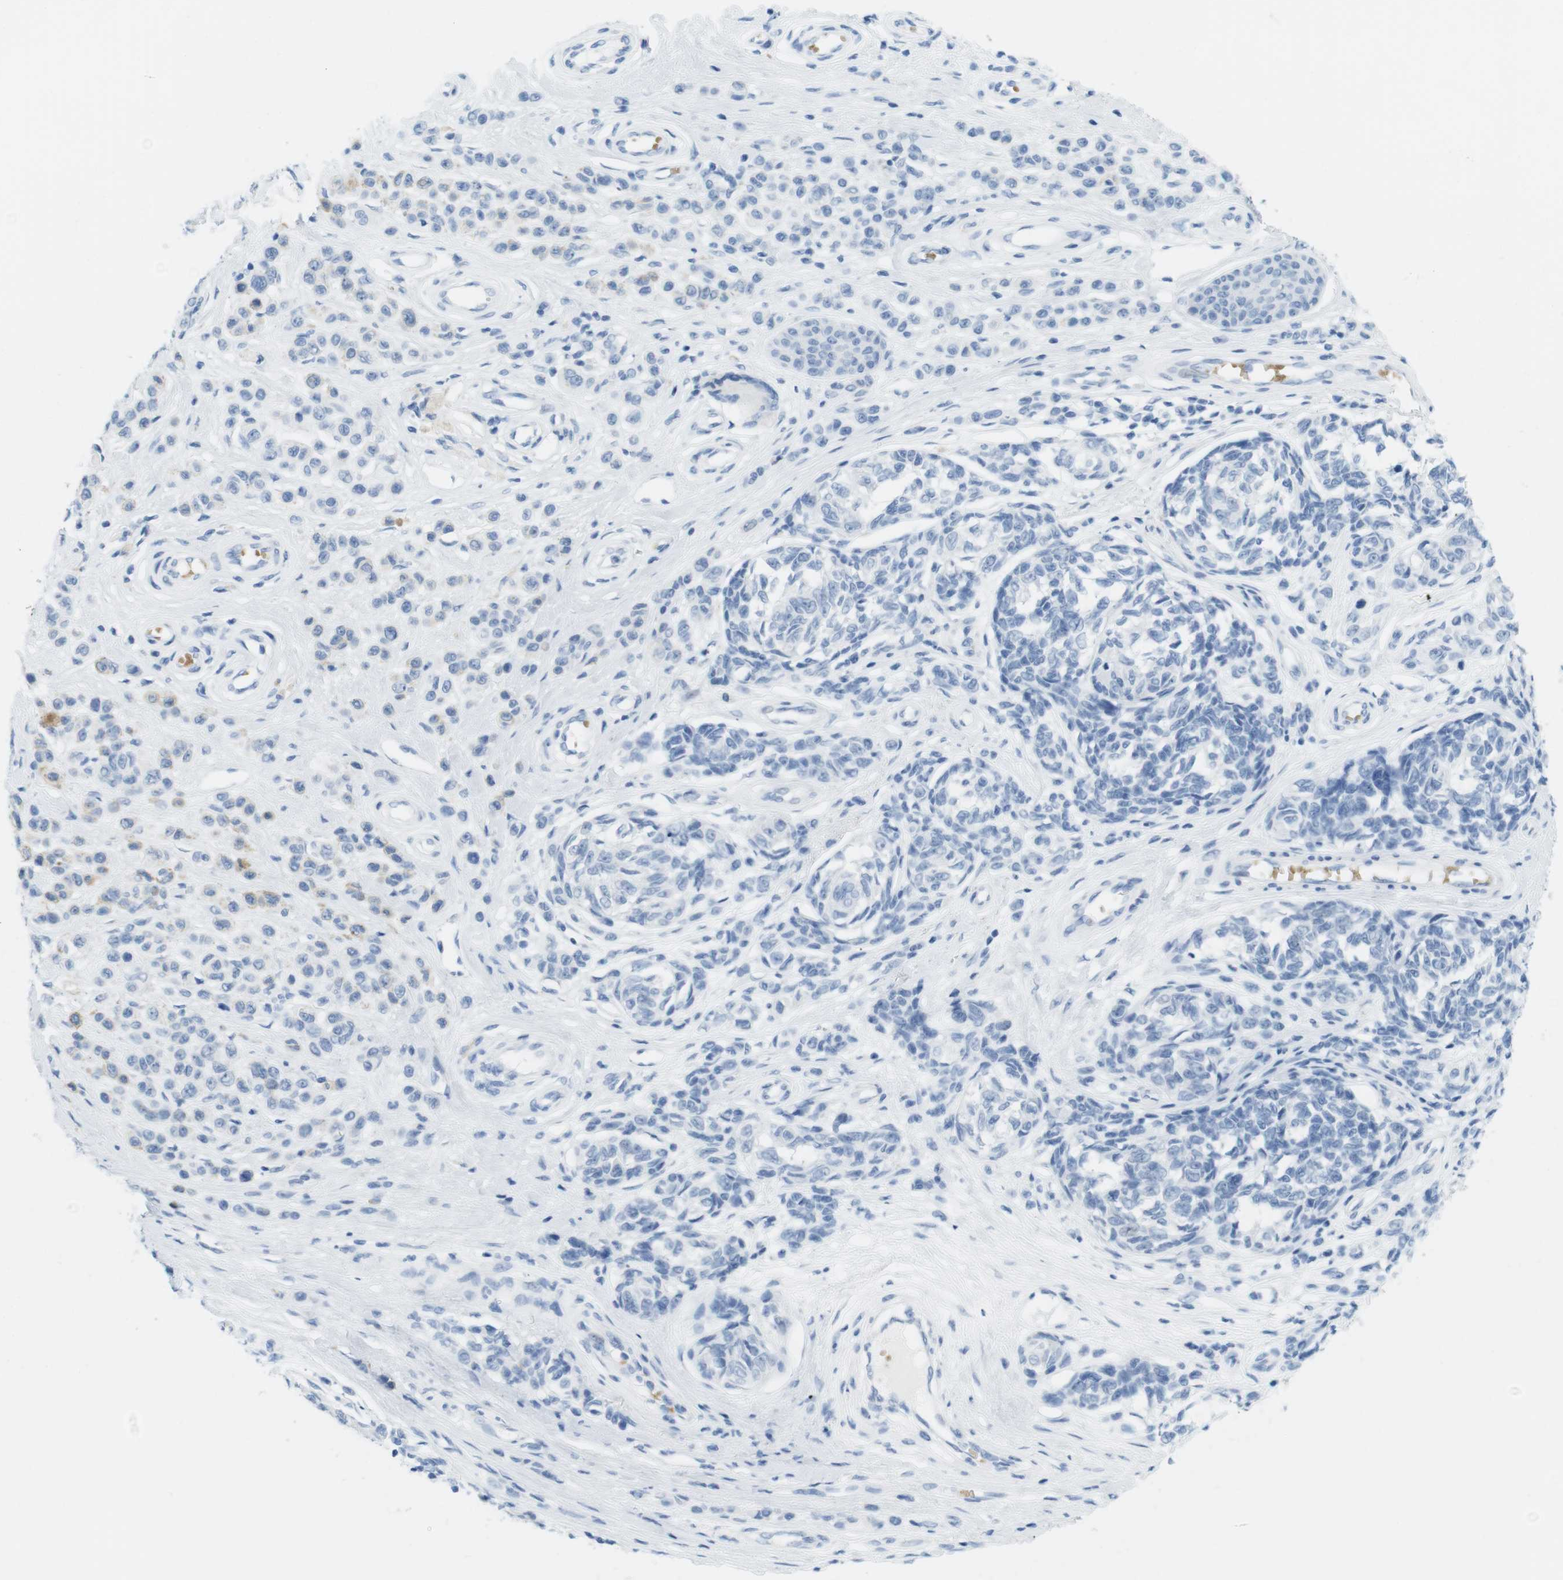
{"staining": {"intensity": "negative", "quantity": "none", "location": "none"}, "tissue": "melanoma", "cell_type": "Tumor cells", "image_type": "cancer", "snomed": [{"axis": "morphology", "description": "Malignant melanoma, NOS"}, {"axis": "topography", "description": "Skin"}], "caption": "Tumor cells show no significant protein expression in malignant melanoma.", "gene": "TNNT2", "patient": {"sex": "female", "age": 64}}